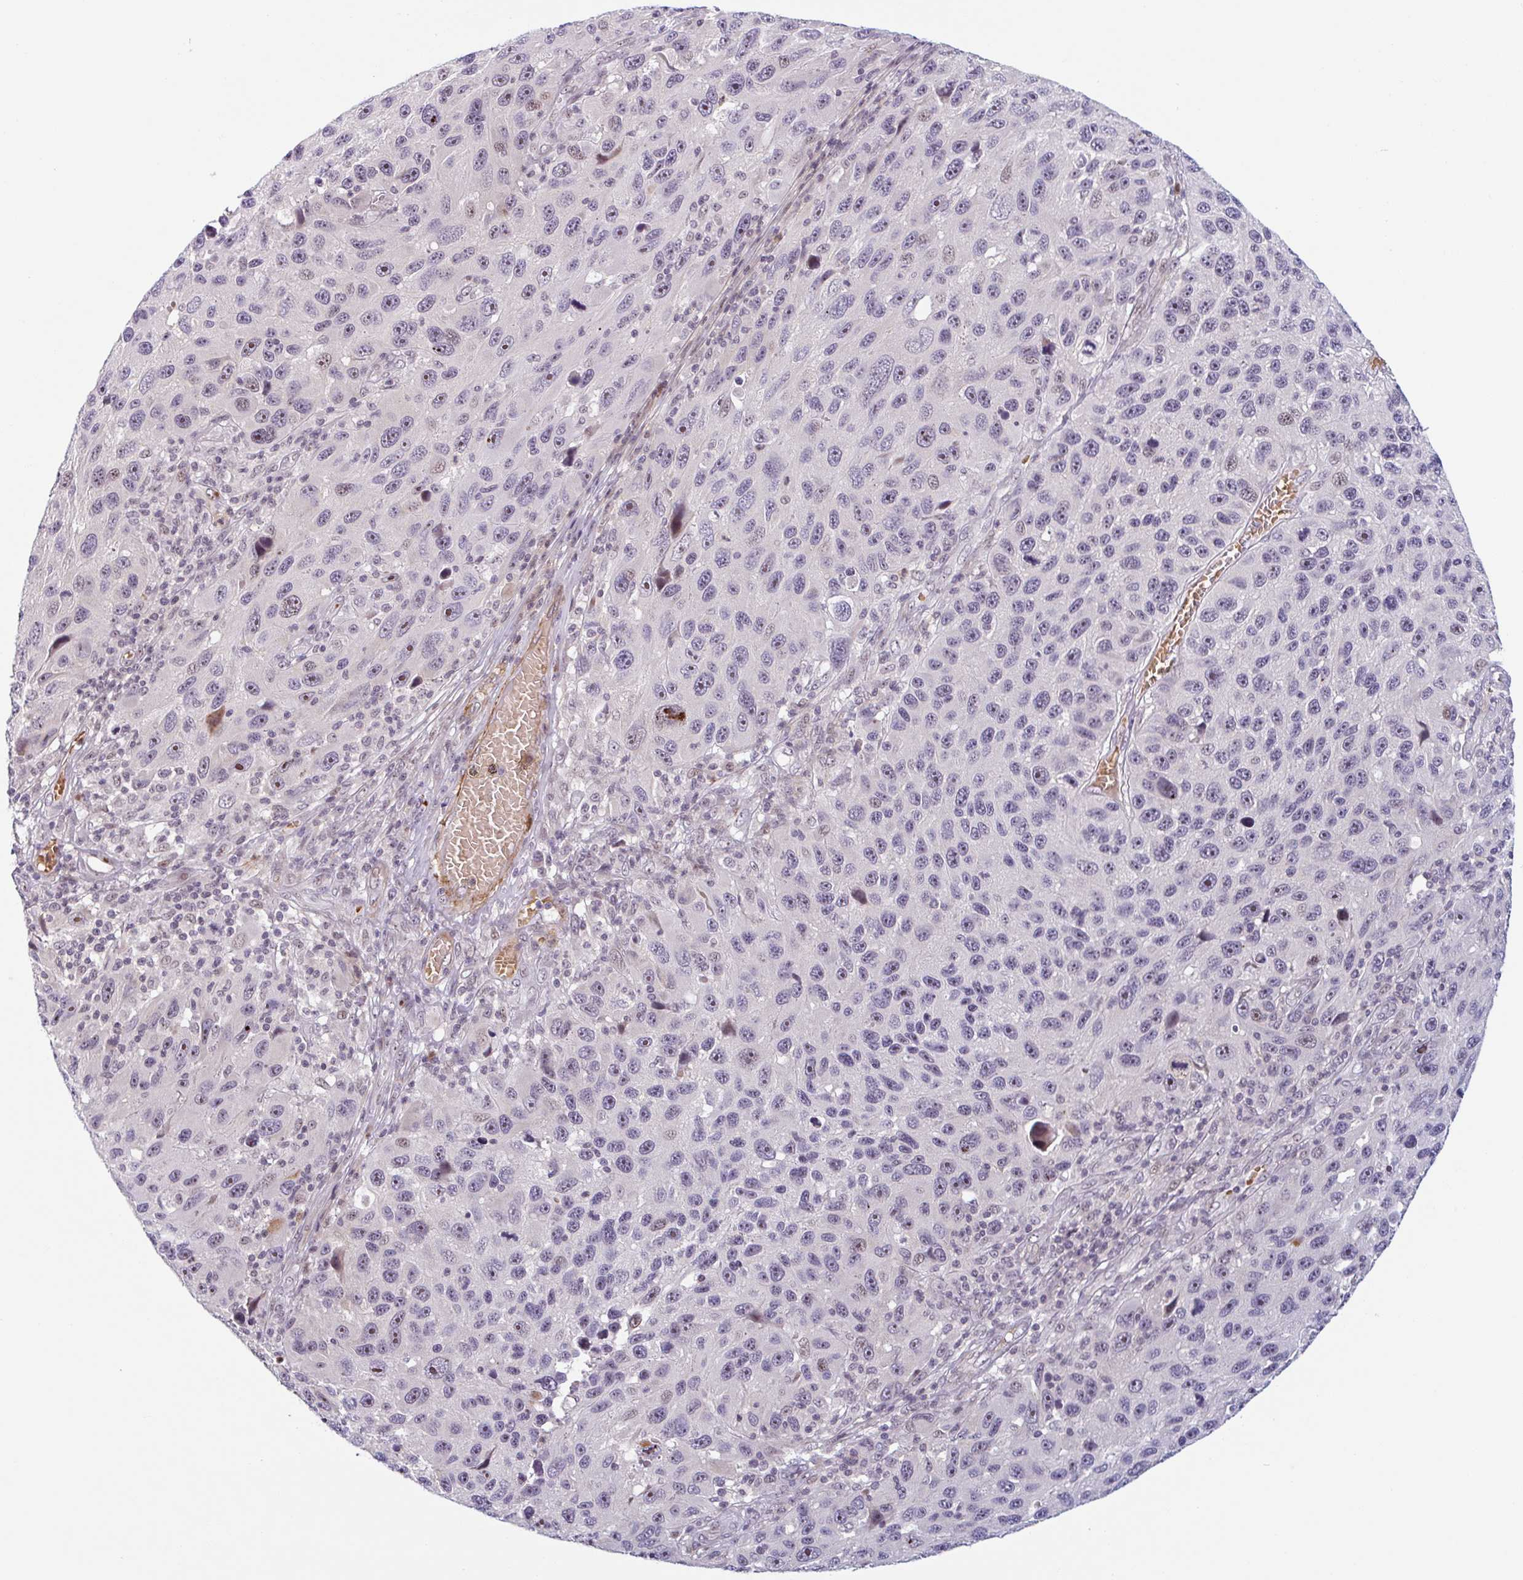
{"staining": {"intensity": "weak", "quantity": "<25%", "location": "nuclear"}, "tissue": "melanoma", "cell_type": "Tumor cells", "image_type": "cancer", "snomed": [{"axis": "morphology", "description": "Malignant melanoma, NOS"}, {"axis": "topography", "description": "Skin"}], "caption": "Immunohistochemical staining of melanoma demonstrates no significant expression in tumor cells. The staining was performed using DAB to visualize the protein expression in brown, while the nuclei were stained in blue with hematoxylin (Magnification: 20x).", "gene": "TMEM119", "patient": {"sex": "male", "age": 53}}